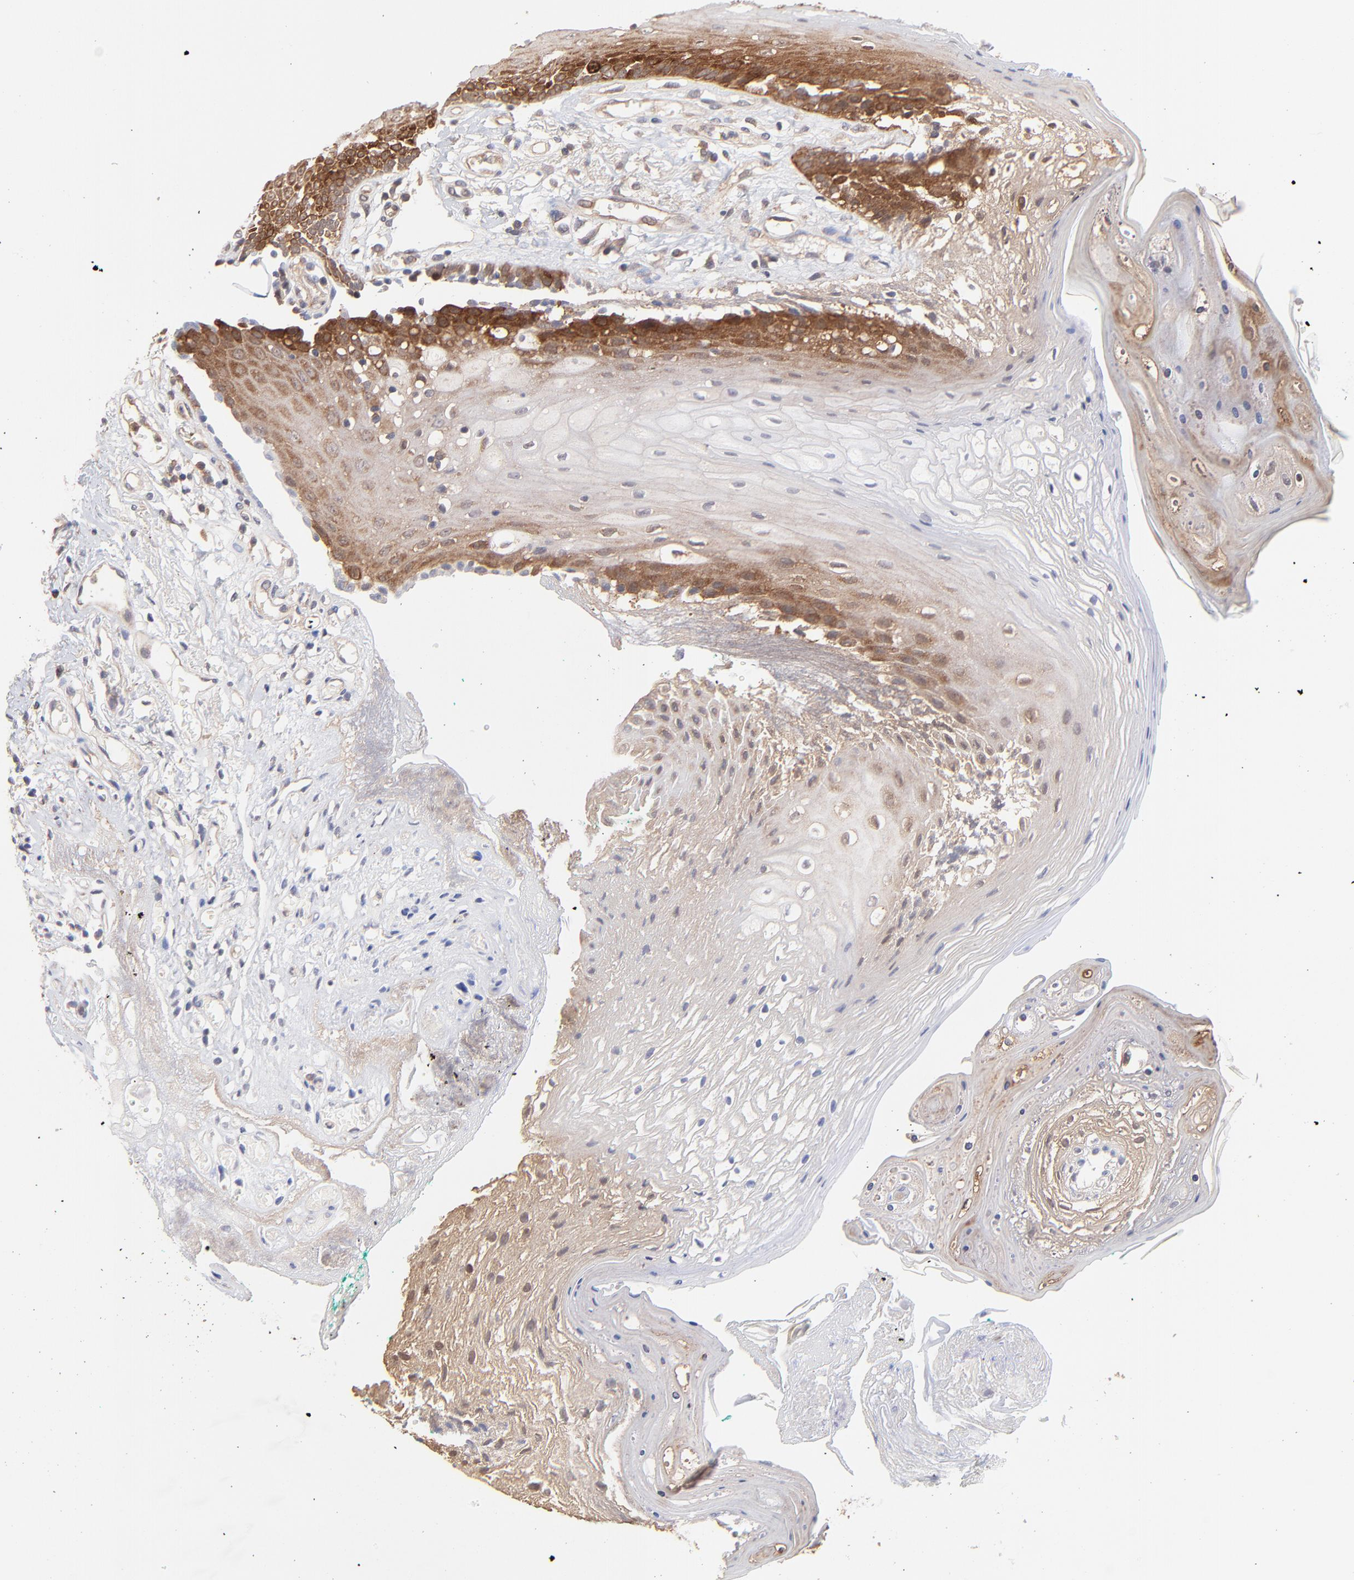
{"staining": {"intensity": "strong", "quantity": "<25%", "location": "cytoplasmic/membranous"}, "tissue": "oral mucosa", "cell_type": "Squamous epithelial cells", "image_type": "normal", "snomed": [{"axis": "morphology", "description": "Normal tissue, NOS"}, {"axis": "morphology", "description": "Squamous cell carcinoma, NOS"}, {"axis": "topography", "description": "Skeletal muscle"}, {"axis": "topography", "description": "Oral tissue"}, {"axis": "topography", "description": "Head-Neck"}], "caption": "Immunohistochemistry micrograph of normal oral mucosa: oral mucosa stained using IHC demonstrates medium levels of strong protein expression localized specifically in the cytoplasmic/membranous of squamous epithelial cells, appearing as a cytoplasmic/membranous brown color.", "gene": "GART", "patient": {"sex": "female", "age": 84}}